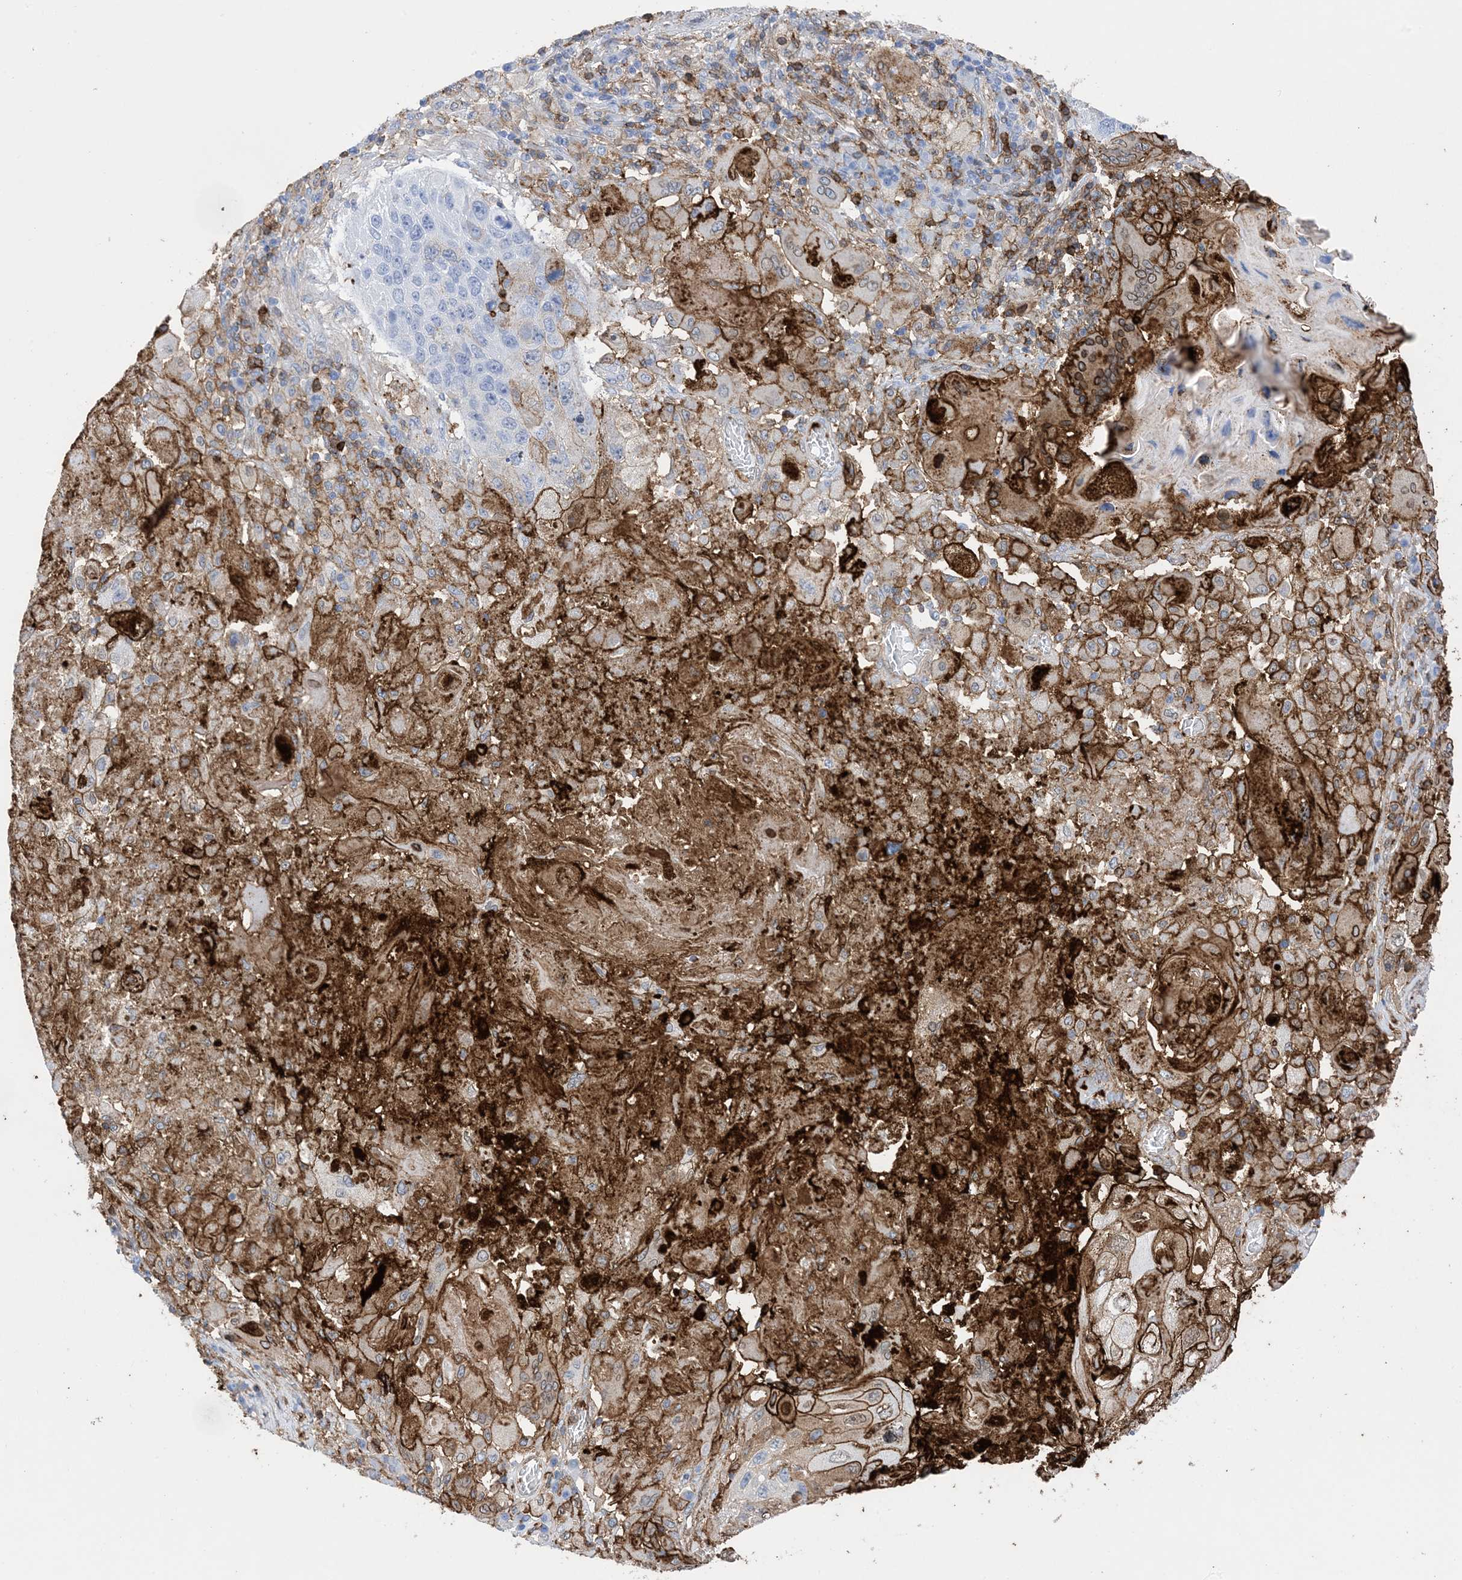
{"staining": {"intensity": "moderate", "quantity": "<25%", "location": "cytoplasmic/membranous"}, "tissue": "lung cancer", "cell_type": "Tumor cells", "image_type": "cancer", "snomed": [{"axis": "morphology", "description": "Squamous cell carcinoma, NOS"}, {"axis": "topography", "description": "Lung"}], "caption": "Protein staining of lung cancer (squamous cell carcinoma) tissue demonstrates moderate cytoplasmic/membranous expression in approximately <25% of tumor cells.", "gene": "ANXA1", "patient": {"sex": "male", "age": 61}}